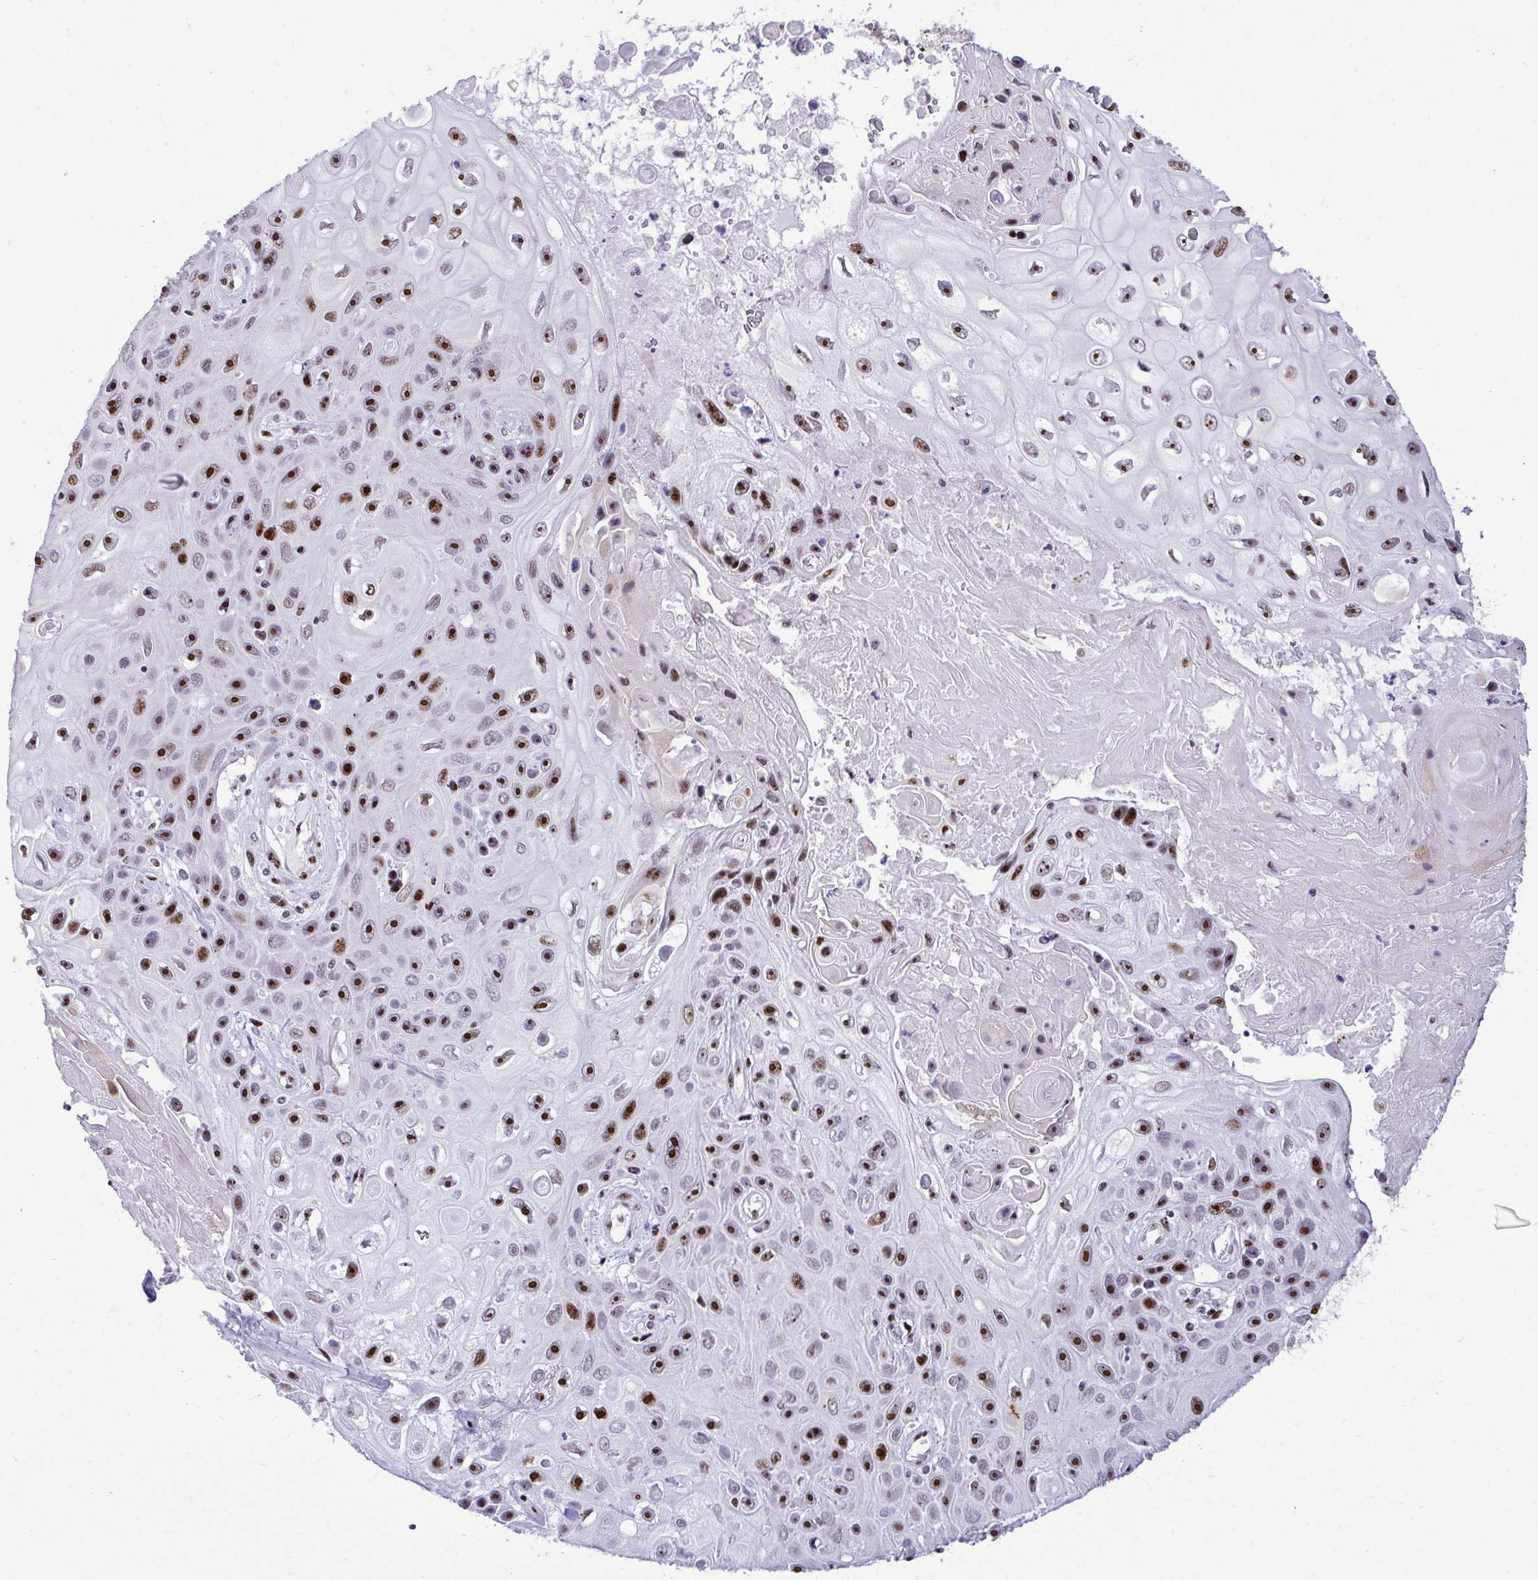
{"staining": {"intensity": "strong", "quantity": ">75%", "location": "nuclear"}, "tissue": "skin cancer", "cell_type": "Tumor cells", "image_type": "cancer", "snomed": [{"axis": "morphology", "description": "Squamous cell carcinoma, NOS"}, {"axis": "topography", "description": "Skin"}], "caption": "There is high levels of strong nuclear staining in tumor cells of skin cancer, as demonstrated by immunohistochemical staining (brown color).", "gene": "PELP1", "patient": {"sex": "male", "age": 82}}